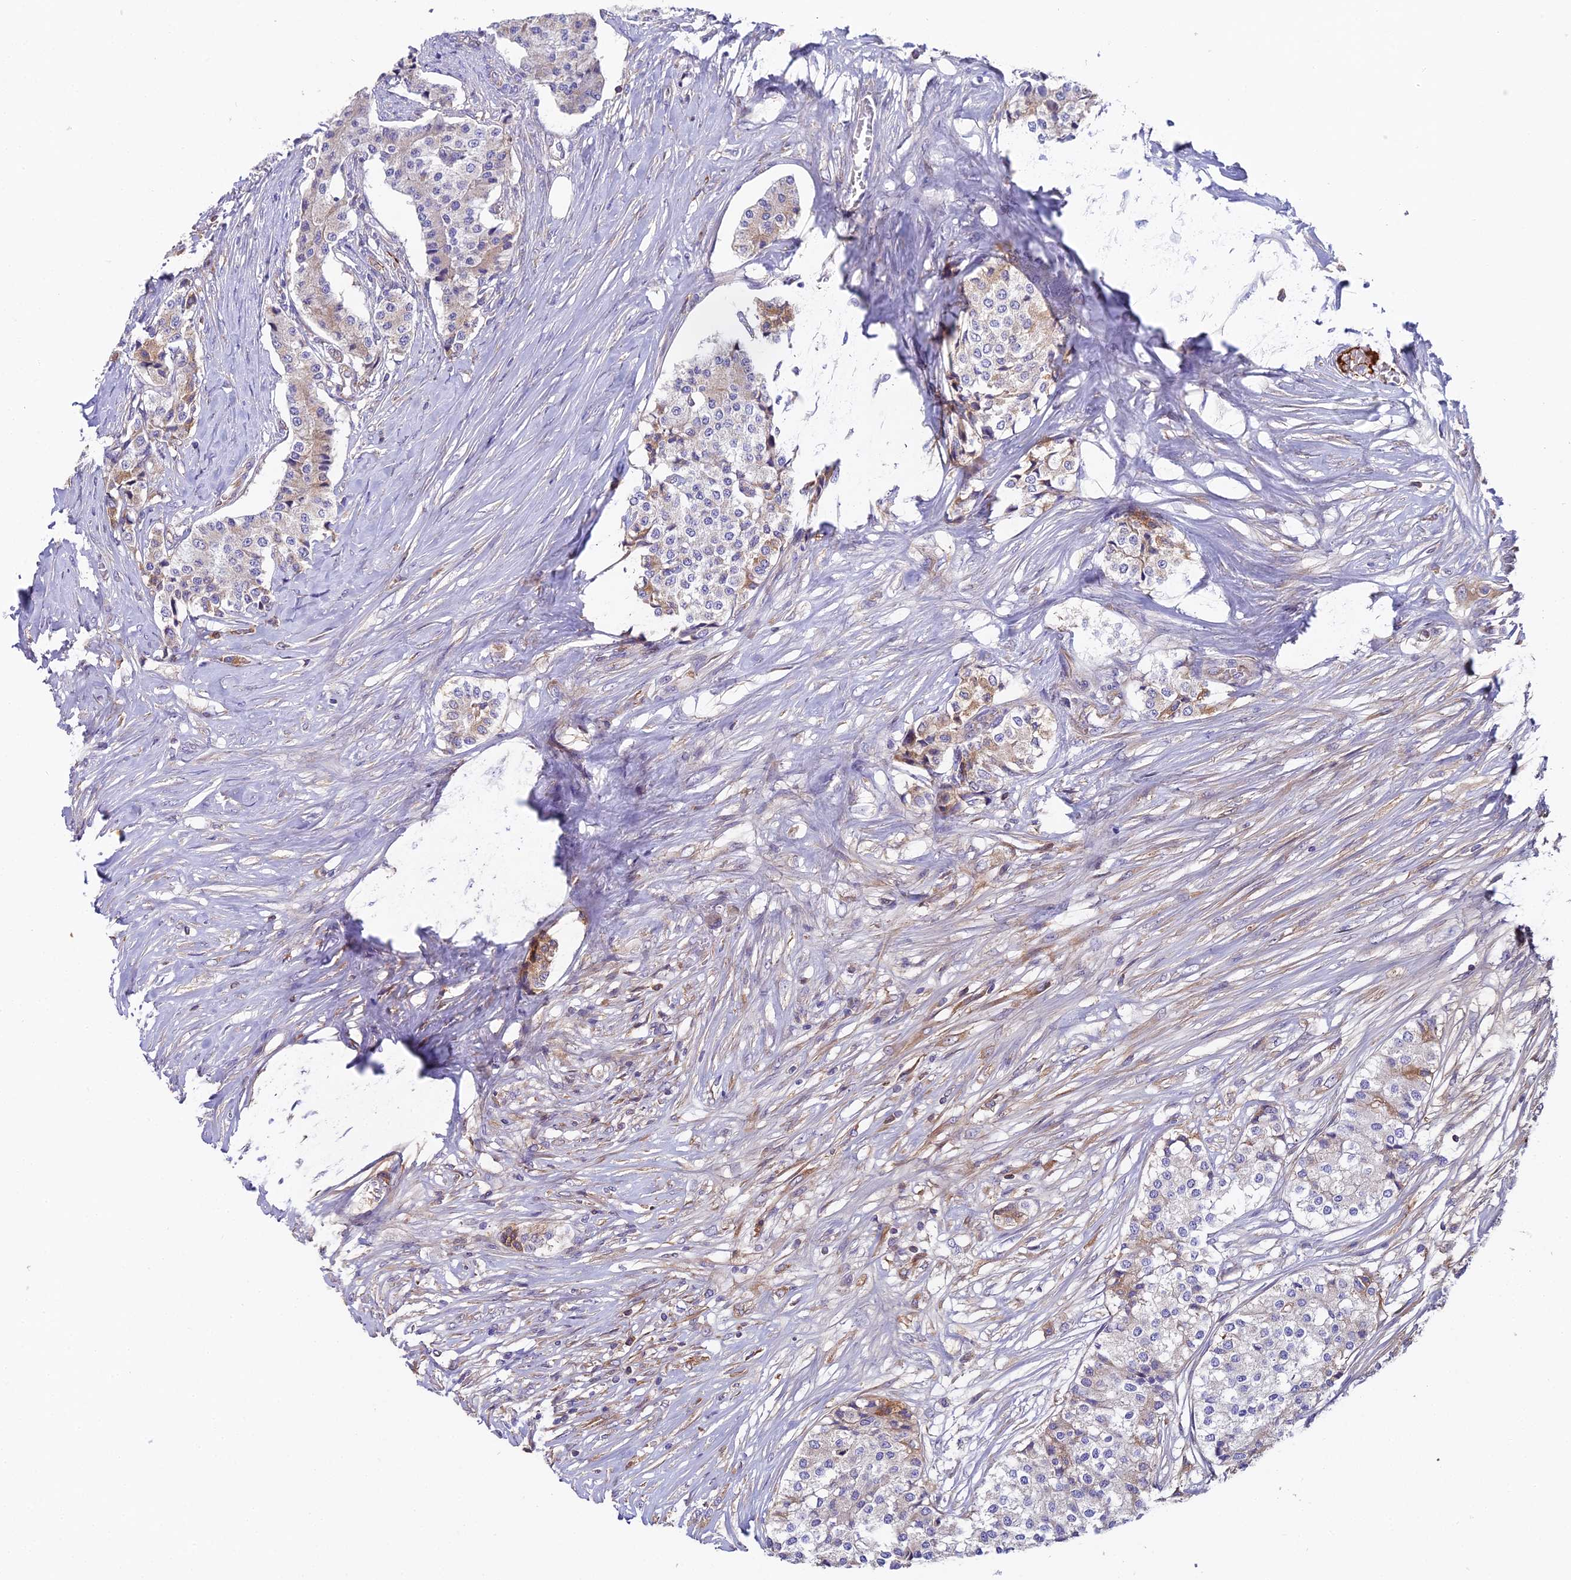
{"staining": {"intensity": "weak", "quantity": "<25%", "location": "cytoplasmic/membranous"}, "tissue": "carcinoid", "cell_type": "Tumor cells", "image_type": "cancer", "snomed": [{"axis": "morphology", "description": "Carcinoid, malignant, NOS"}, {"axis": "topography", "description": "Colon"}], "caption": "Immunohistochemistry (IHC) photomicrograph of neoplastic tissue: carcinoid (malignant) stained with DAB demonstrates no significant protein staining in tumor cells. (Immunohistochemistry, brightfield microscopy, high magnification).", "gene": "BEX4", "patient": {"sex": "female", "age": 52}}